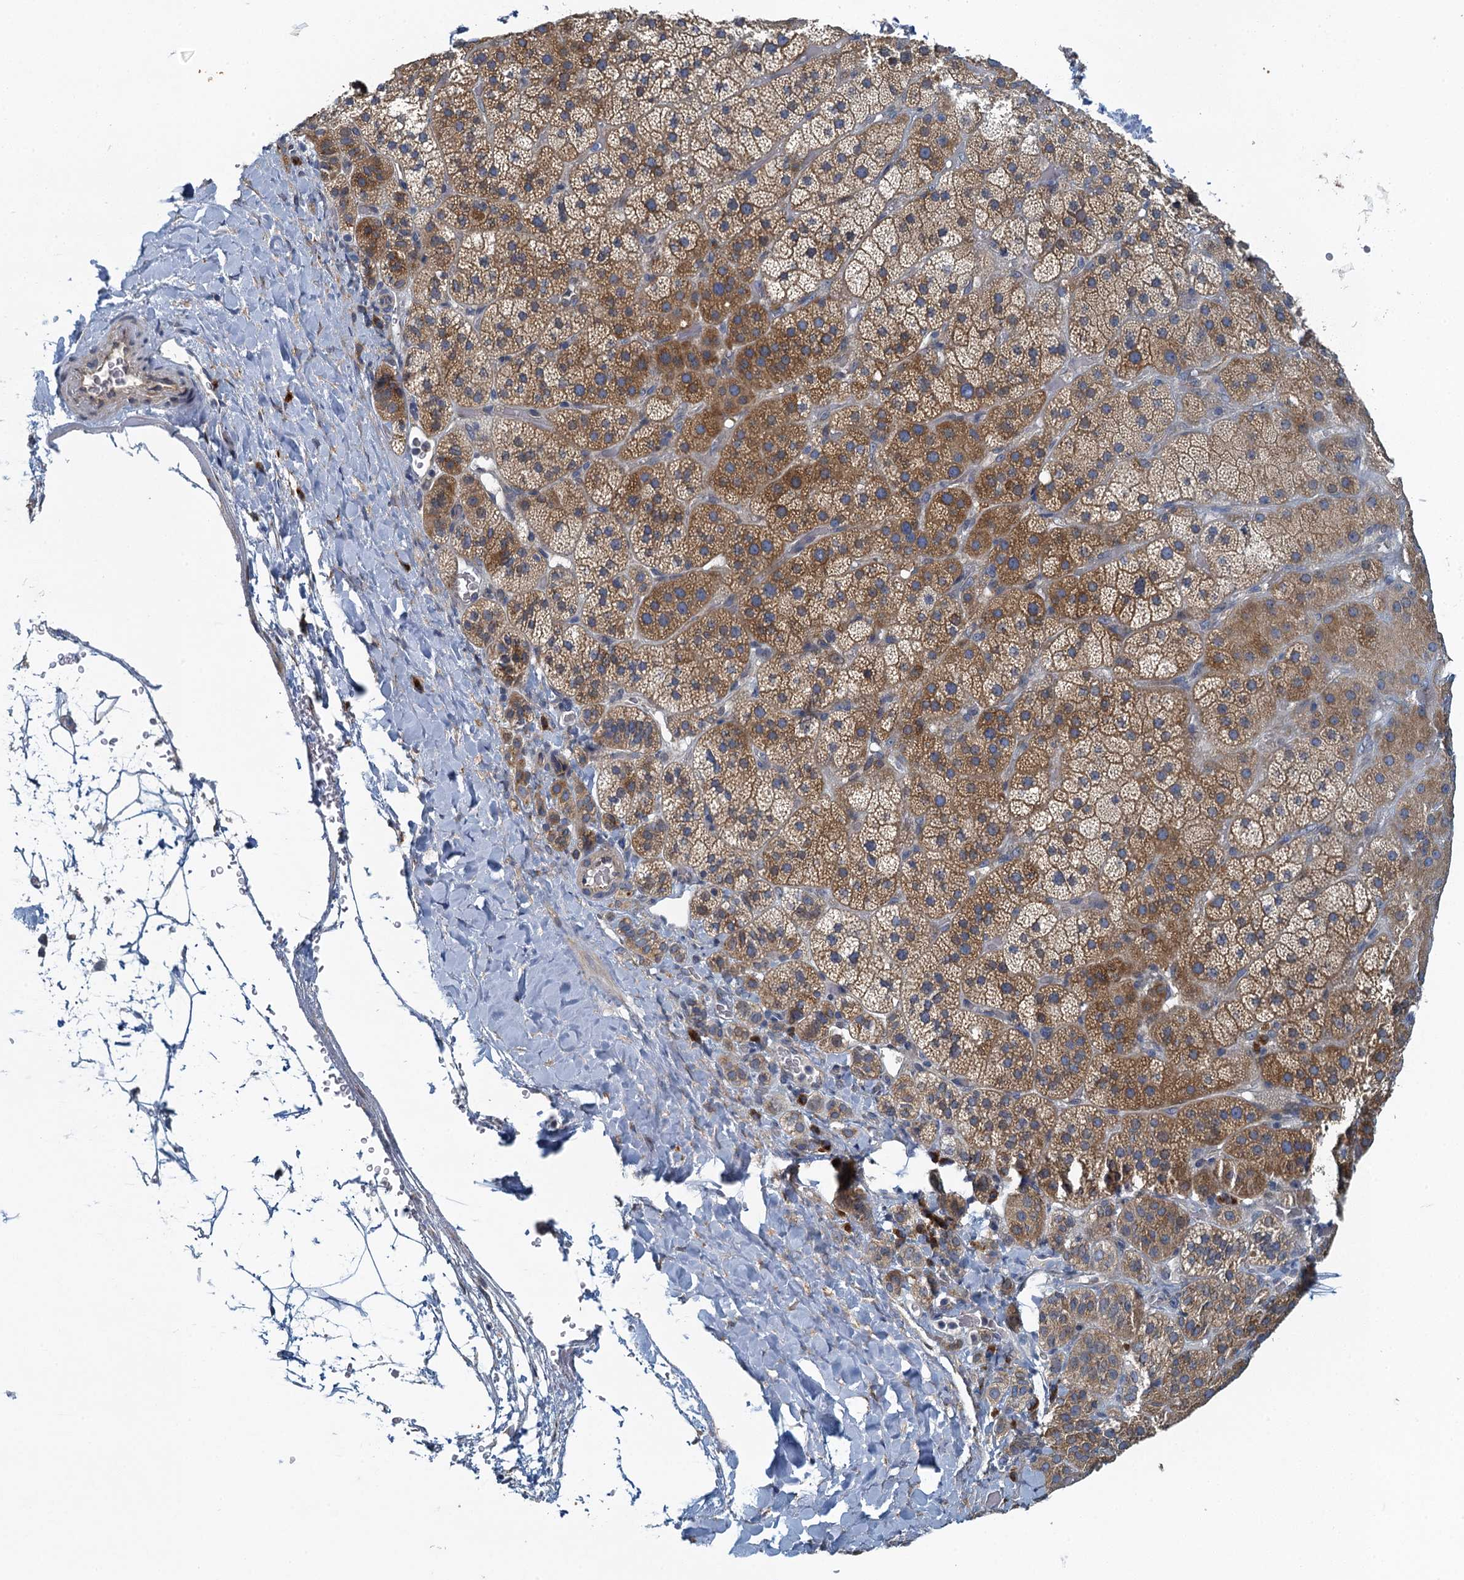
{"staining": {"intensity": "moderate", "quantity": ">75%", "location": "cytoplasmic/membranous"}, "tissue": "adrenal gland", "cell_type": "Glandular cells", "image_type": "normal", "snomed": [{"axis": "morphology", "description": "Normal tissue, NOS"}, {"axis": "topography", "description": "Adrenal gland"}], "caption": "Unremarkable adrenal gland reveals moderate cytoplasmic/membranous expression in approximately >75% of glandular cells (DAB IHC with brightfield microscopy, high magnification)..", "gene": "ALG2", "patient": {"sex": "male", "age": 57}}